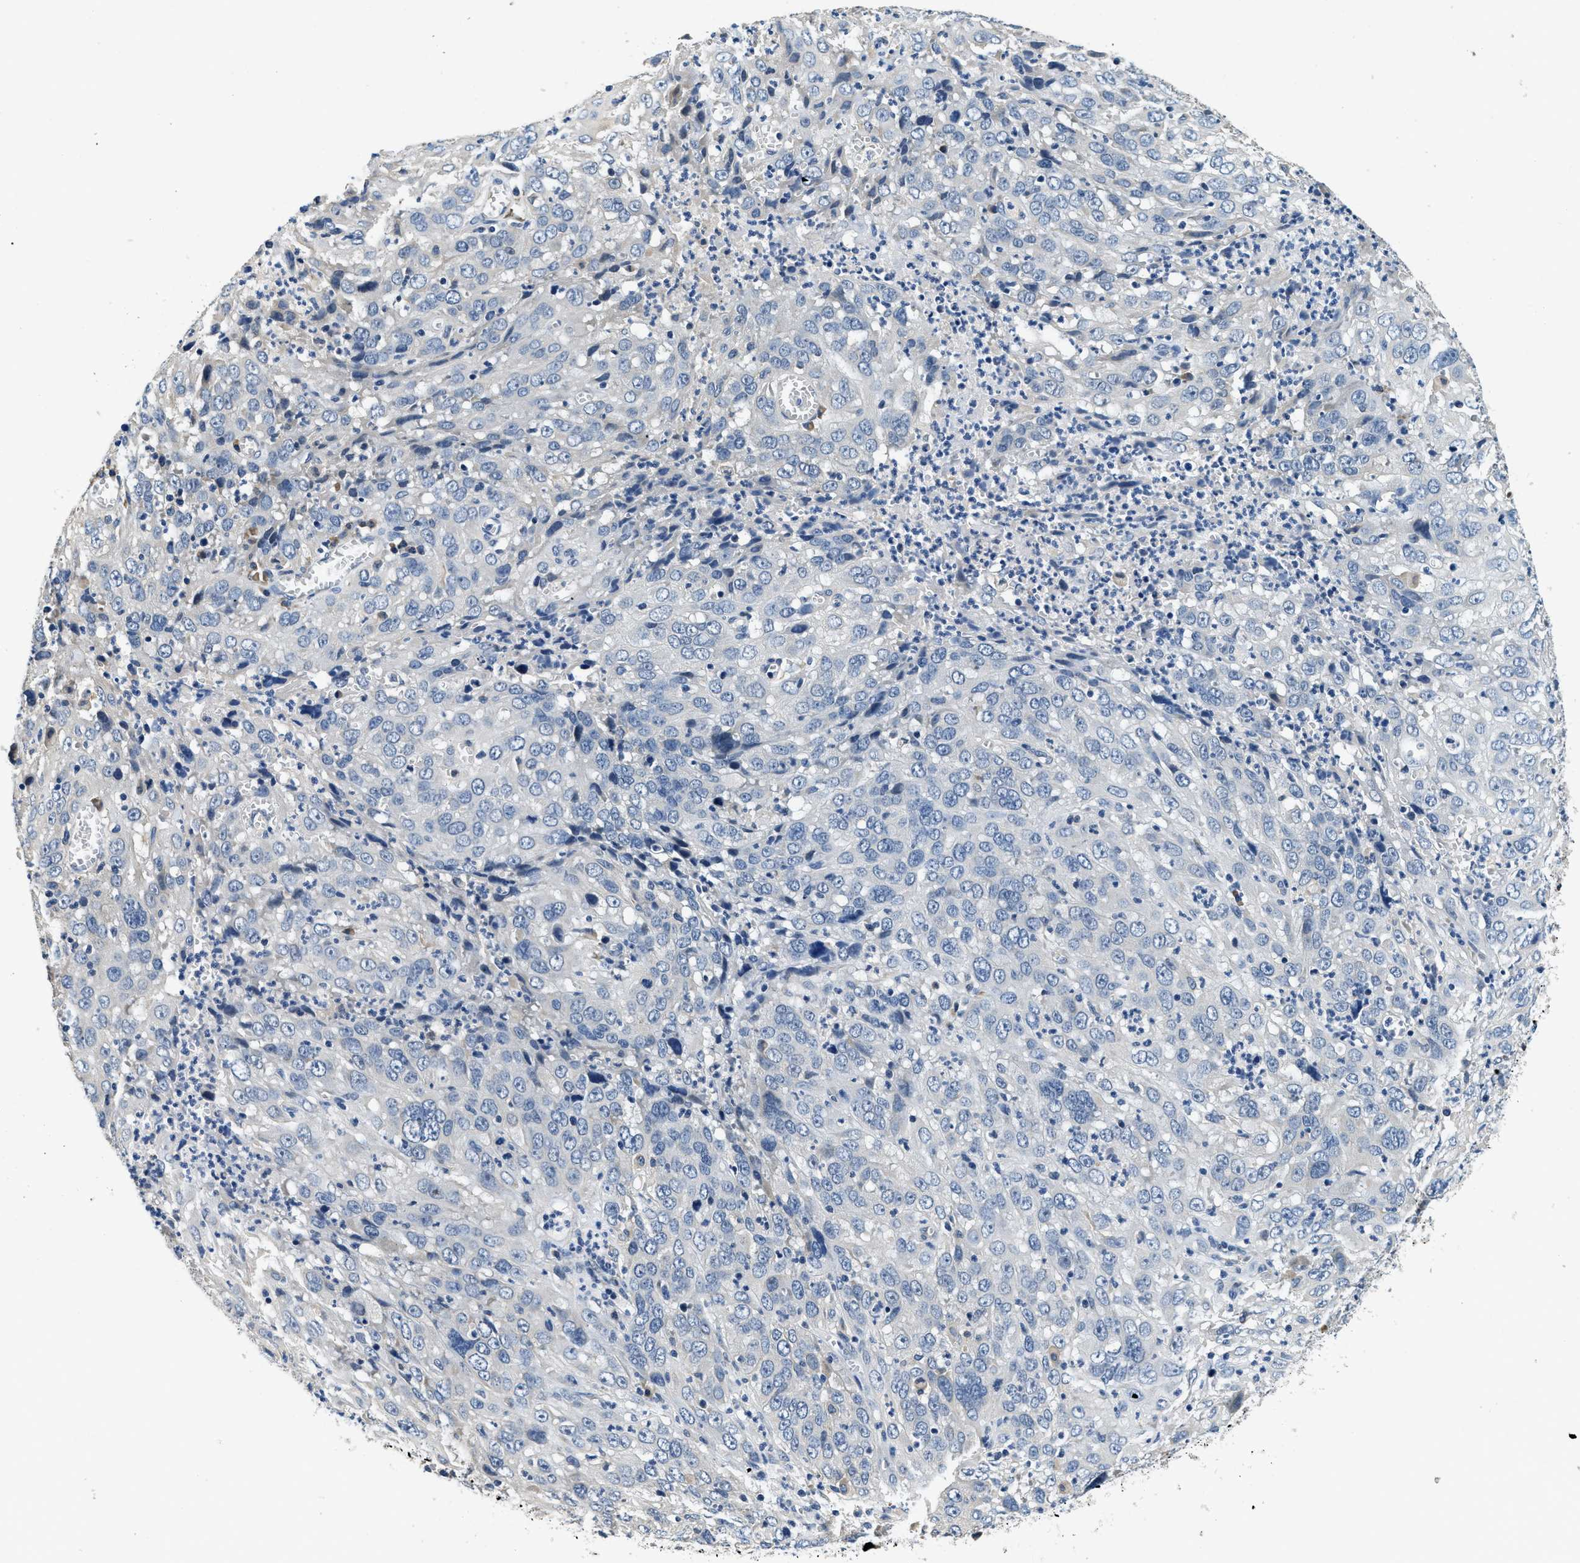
{"staining": {"intensity": "negative", "quantity": "none", "location": "none"}, "tissue": "cervical cancer", "cell_type": "Tumor cells", "image_type": "cancer", "snomed": [{"axis": "morphology", "description": "Squamous cell carcinoma, NOS"}, {"axis": "topography", "description": "Cervix"}], "caption": "Immunohistochemistry (IHC) of cervical cancer (squamous cell carcinoma) reveals no expression in tumor cells.", "gene": "ALDH3A2", "patient": {"sex": "female", "age": 32}}